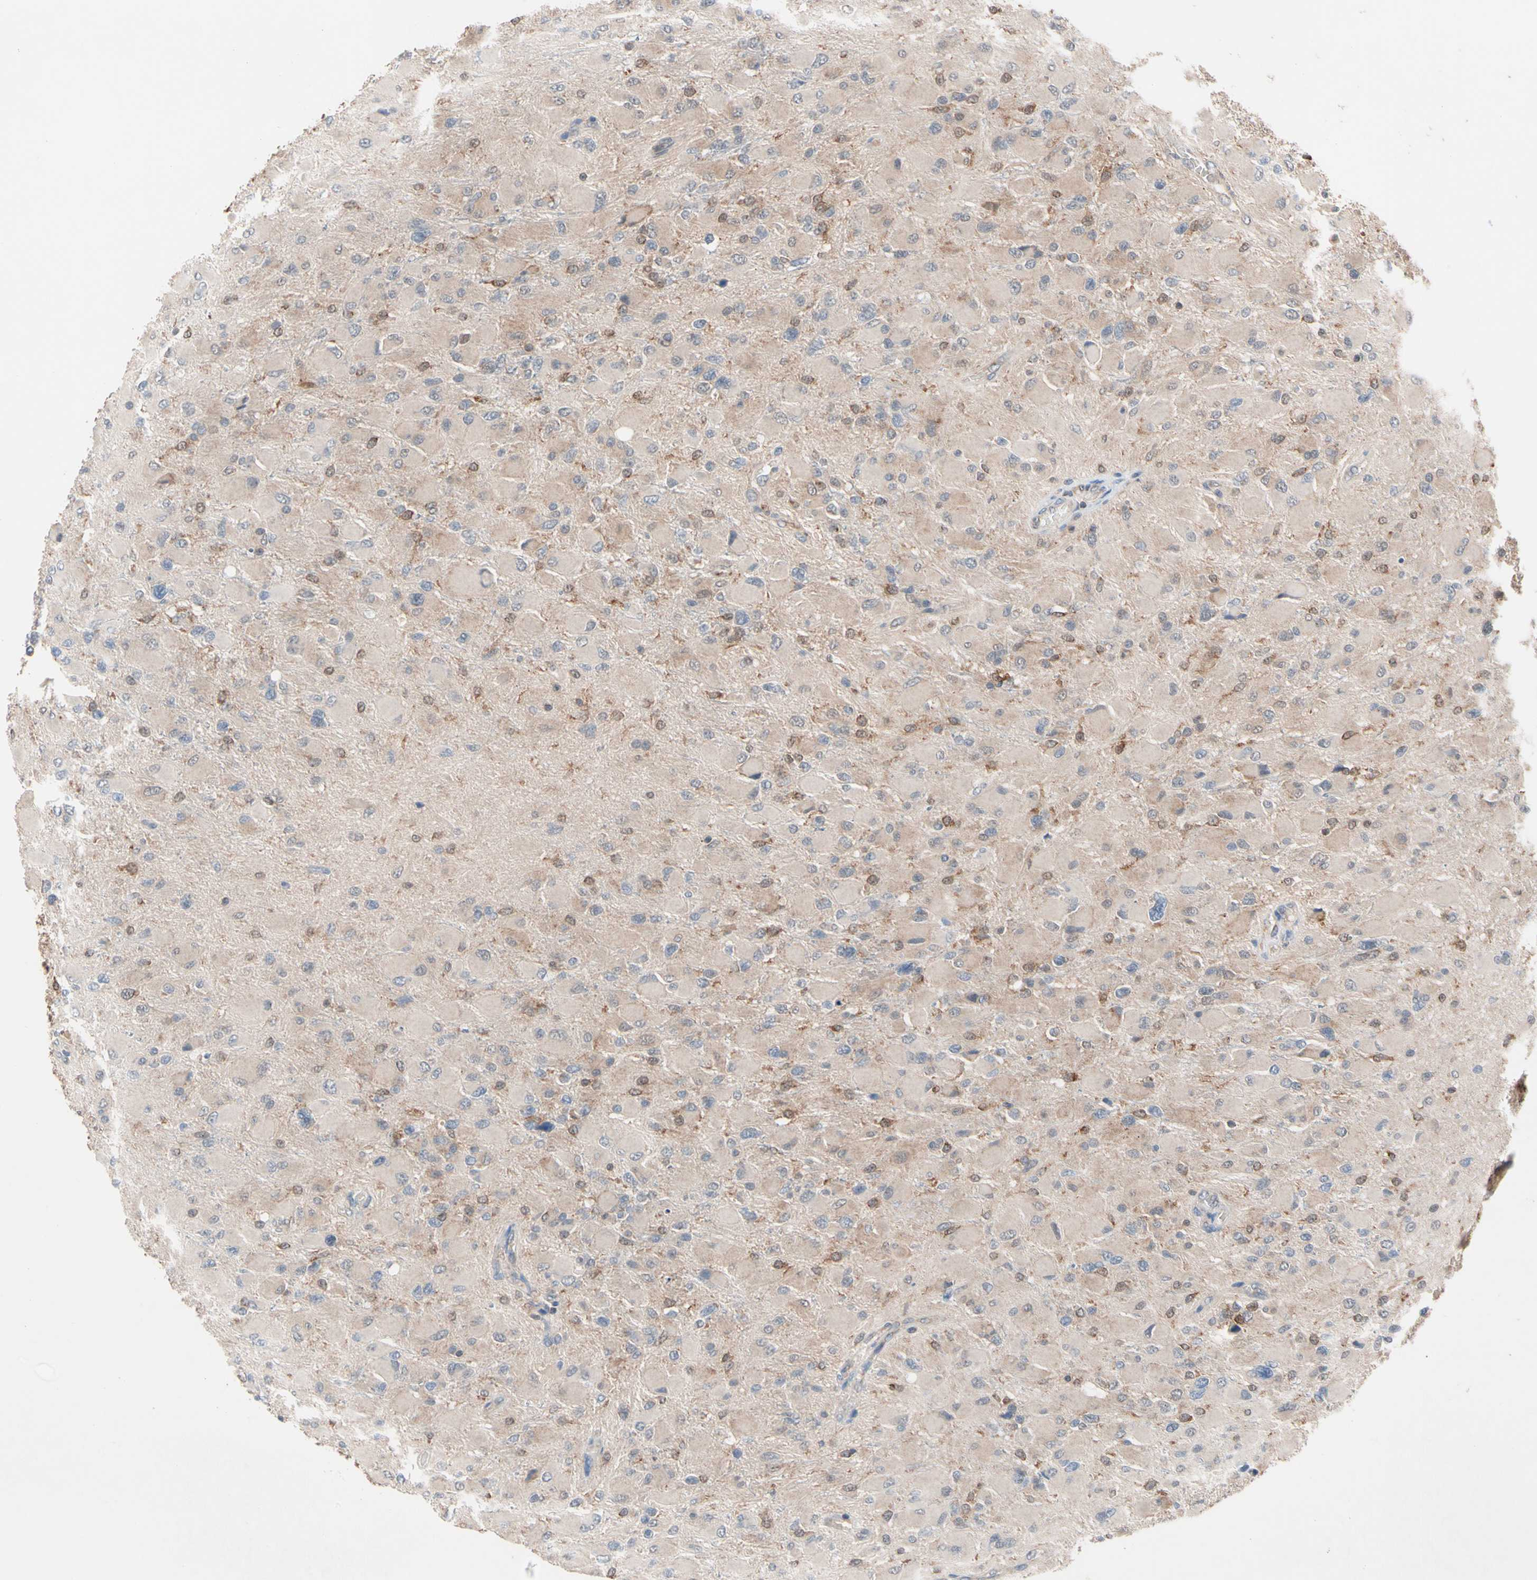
{"staining": {"intensity": "weak", "quantity": "25%-75%", "location": "cytoplasmic/membranous"}, "tissue": "glioma", "cell_type": "Tumor cells", "image_type": "cancer", "snomed": [{"axis": "morphology", "description": "Glioma, malignant, High grade"}, {"axis": "topography", "description": "Cerebral cortex"}], "caption": "Protein expression analysis of glioma exhibits weak cytoplasmic/membranous expression in about 25%-75% of tumor cells.", "gene": "MTHFS", "patient": {"sex": "female", "age": 36}}